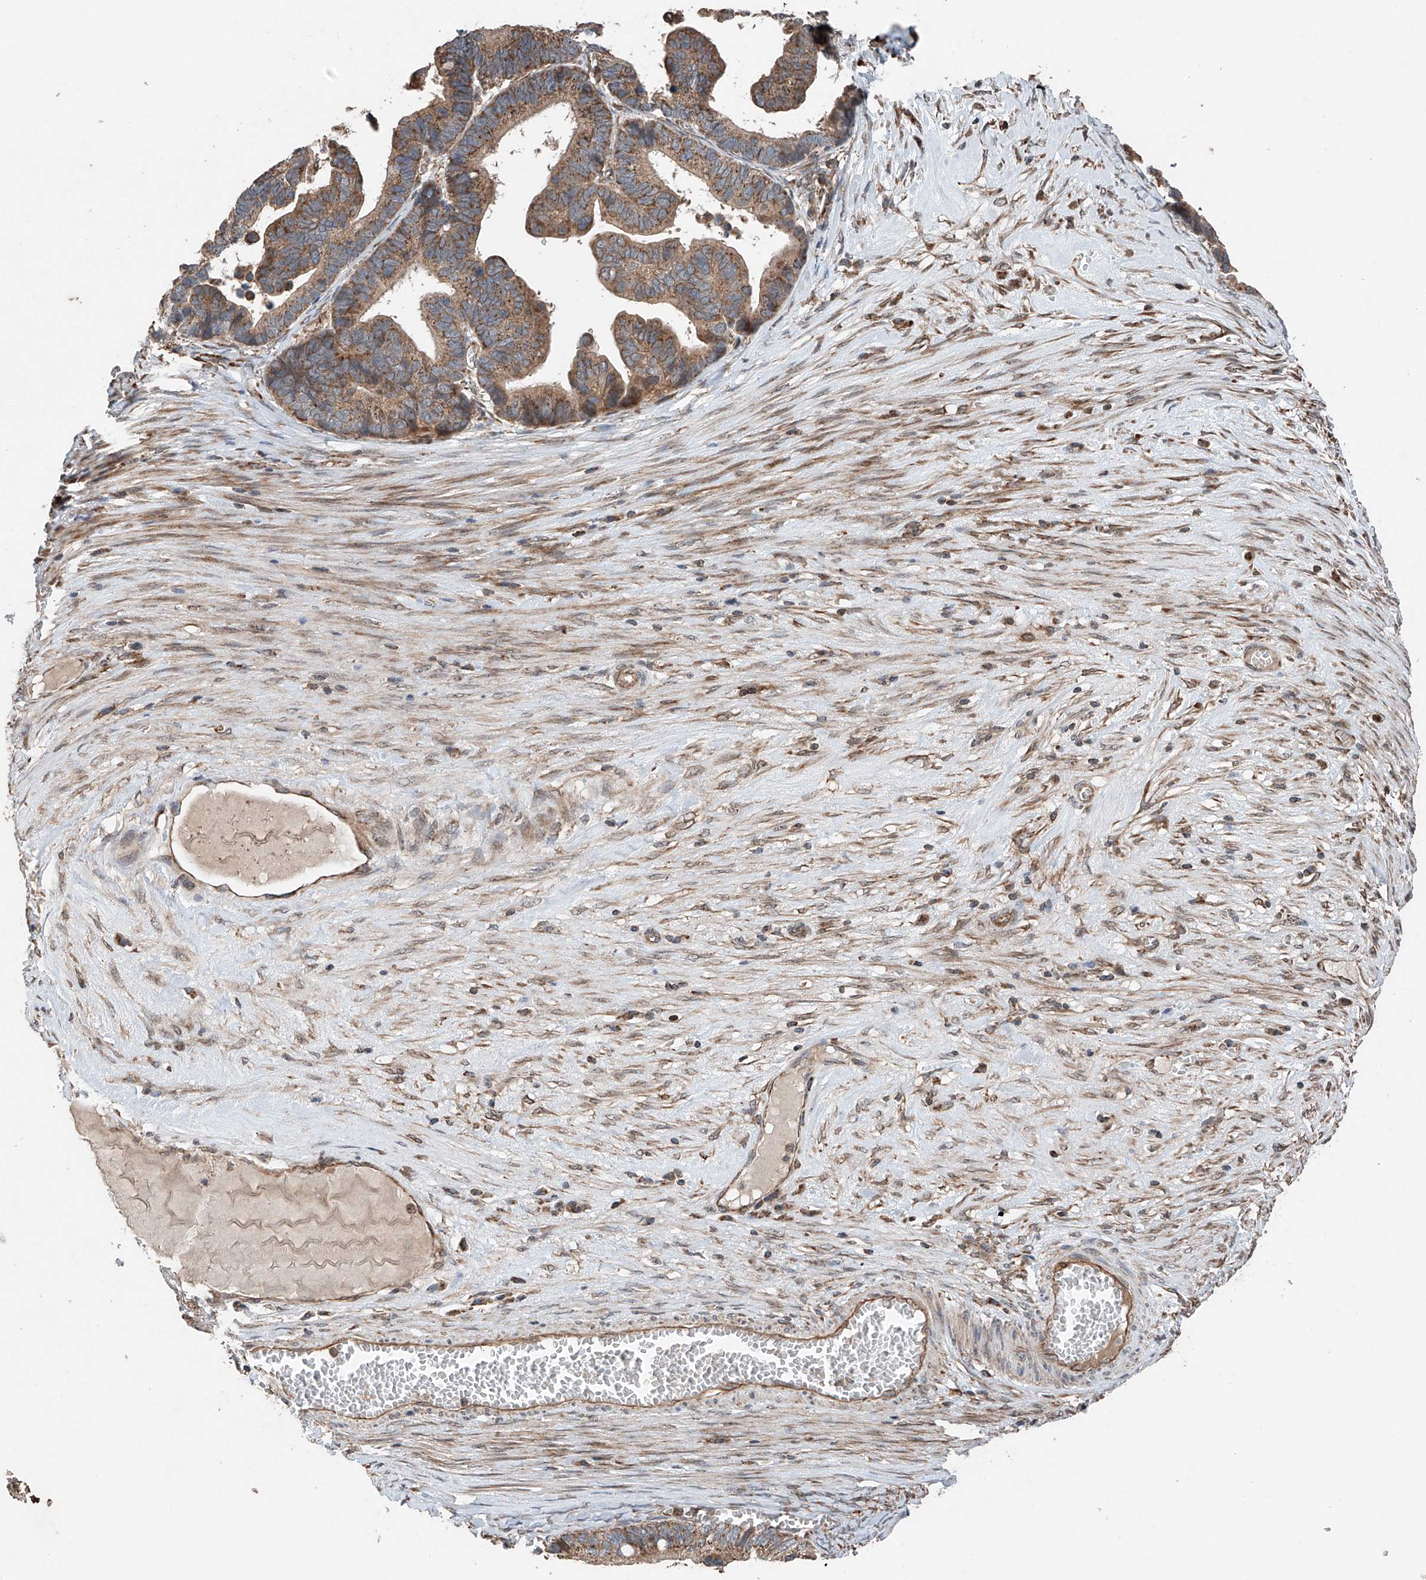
{"staining": {"intensity": "moderate", "quantity": ">75%", "location": "cytoplasmic/membranous"}, "tissue": "ovarian cancer", "cell_type": "Tumor cells", "image_type": "cancer", "snomed": [{"axis": "morphology", "description": "Cystadenocarcinoma, serous, NOS"}, {"axis": "topography", "description": "Ovary"}], "caption": "Human ovarian cancer stained with a protein marker displays moderate staining in tumor cells.", "gene": "AP4B1", "patient": {"sex": "female", "age": 56}}